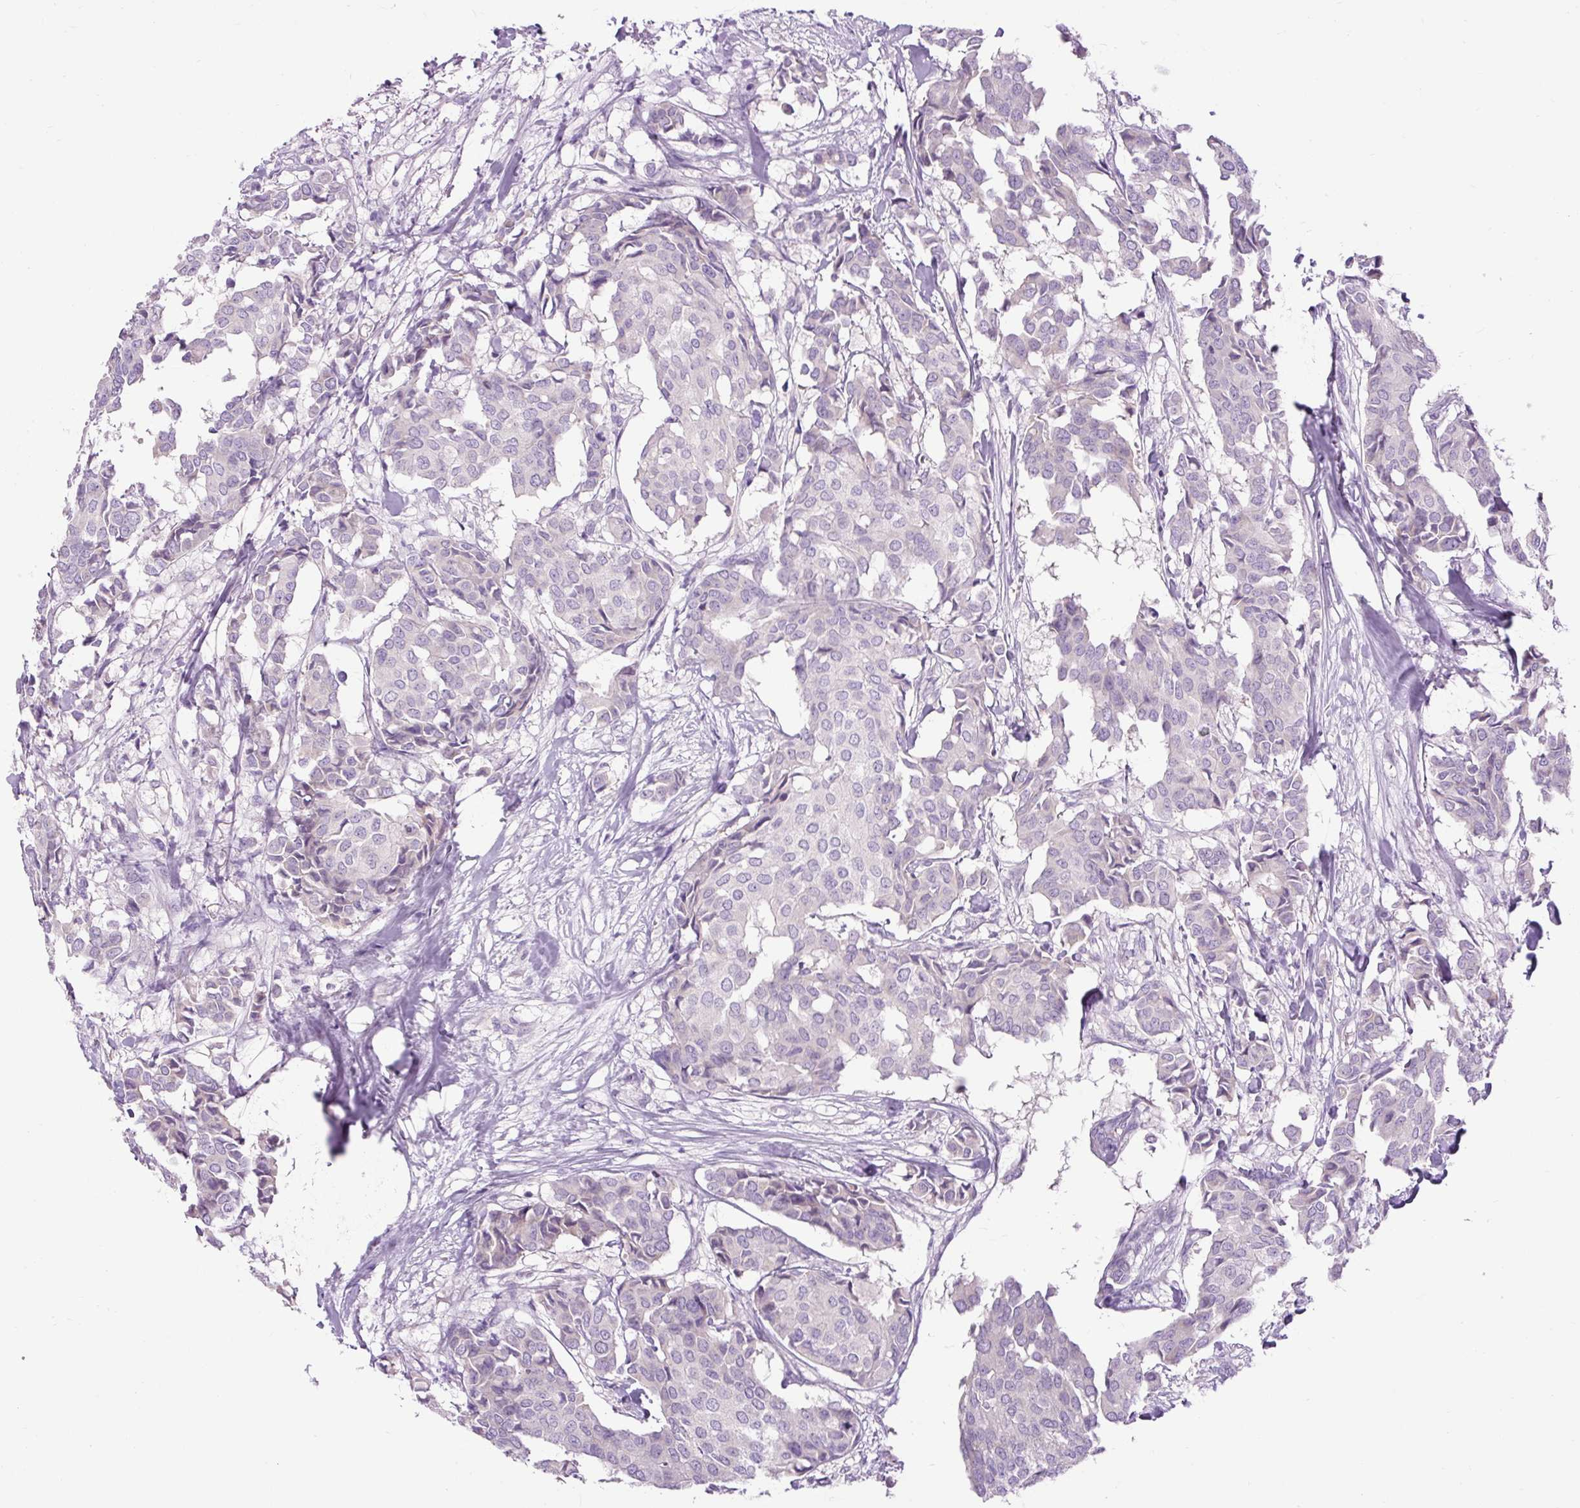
{"staining": {"intensity": "negative", "quantity": "none", "location": "none"}, "tissue": "breast cancer", "cell_type": "Tumor cells", "image_type": "cancer", "snomed": [{"axis": "morphology", "description": "Duct carcinoma"}, {"axis": "topography", "description": "Breast"}], "caption": "This is an immunohistochemistry photomicrograph of invasive ductal carcinoma (breast). There is no staining in tumor cells.", "gene": "ARRDC2", "patient": {"sex": "female", "age": 75}}